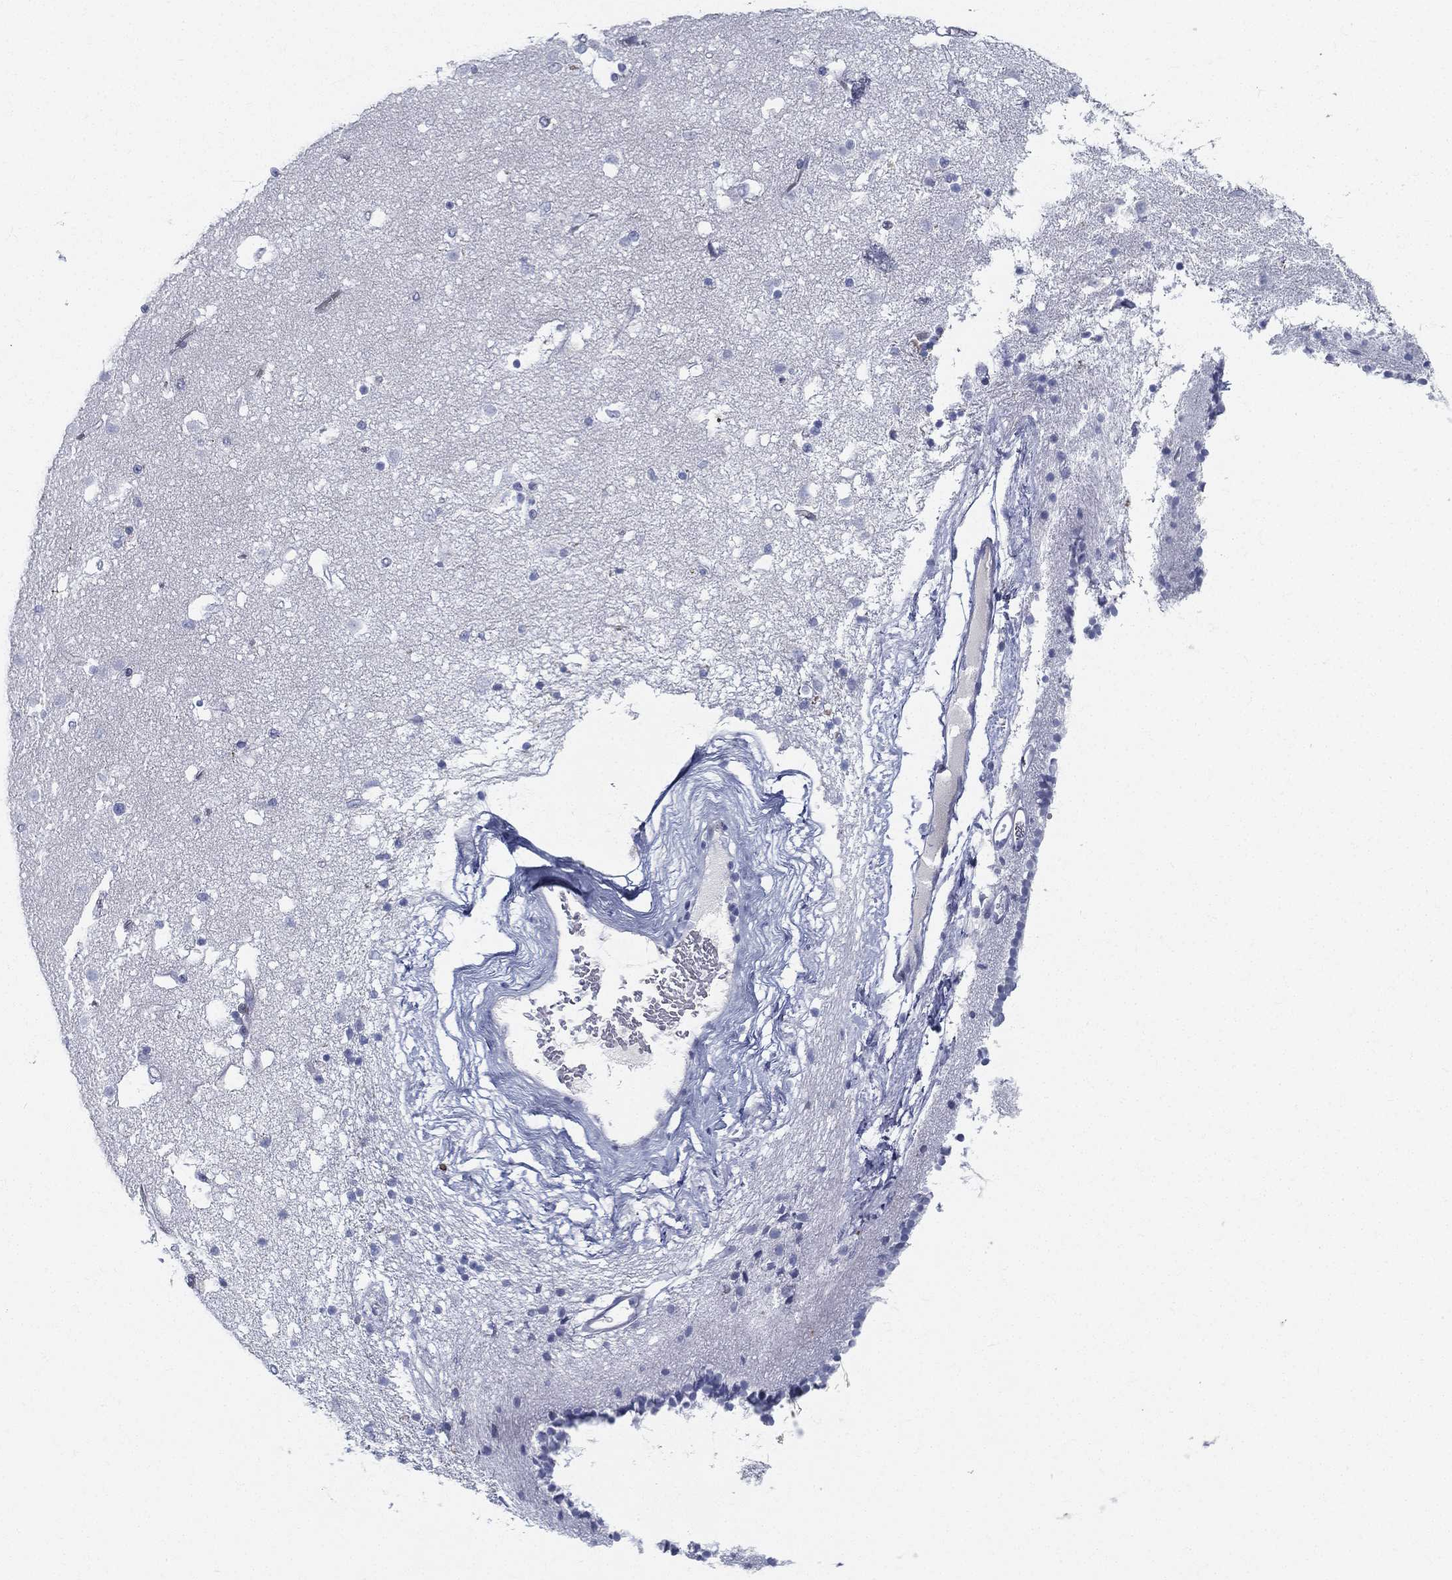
{"staining": {"intensity": "negative", "quantity": "none", "location": "none"}, "tissue": "caudate", "cell_type": "Glial cells", "image_type": "normal", "snomed": [{"axis": "morphology", "description": "Normal tissue, NOS"}, {"axis": "topography", "description": "Lateral ventricle wall"}], "caption": "The micrograph demonstrates no staining of glial cells in normal caudate. (Brightfield microscopy of DAB IHC at high magnification).", "gene": "SPPL2C", "patient": {"sex": "female", "age": 71}}